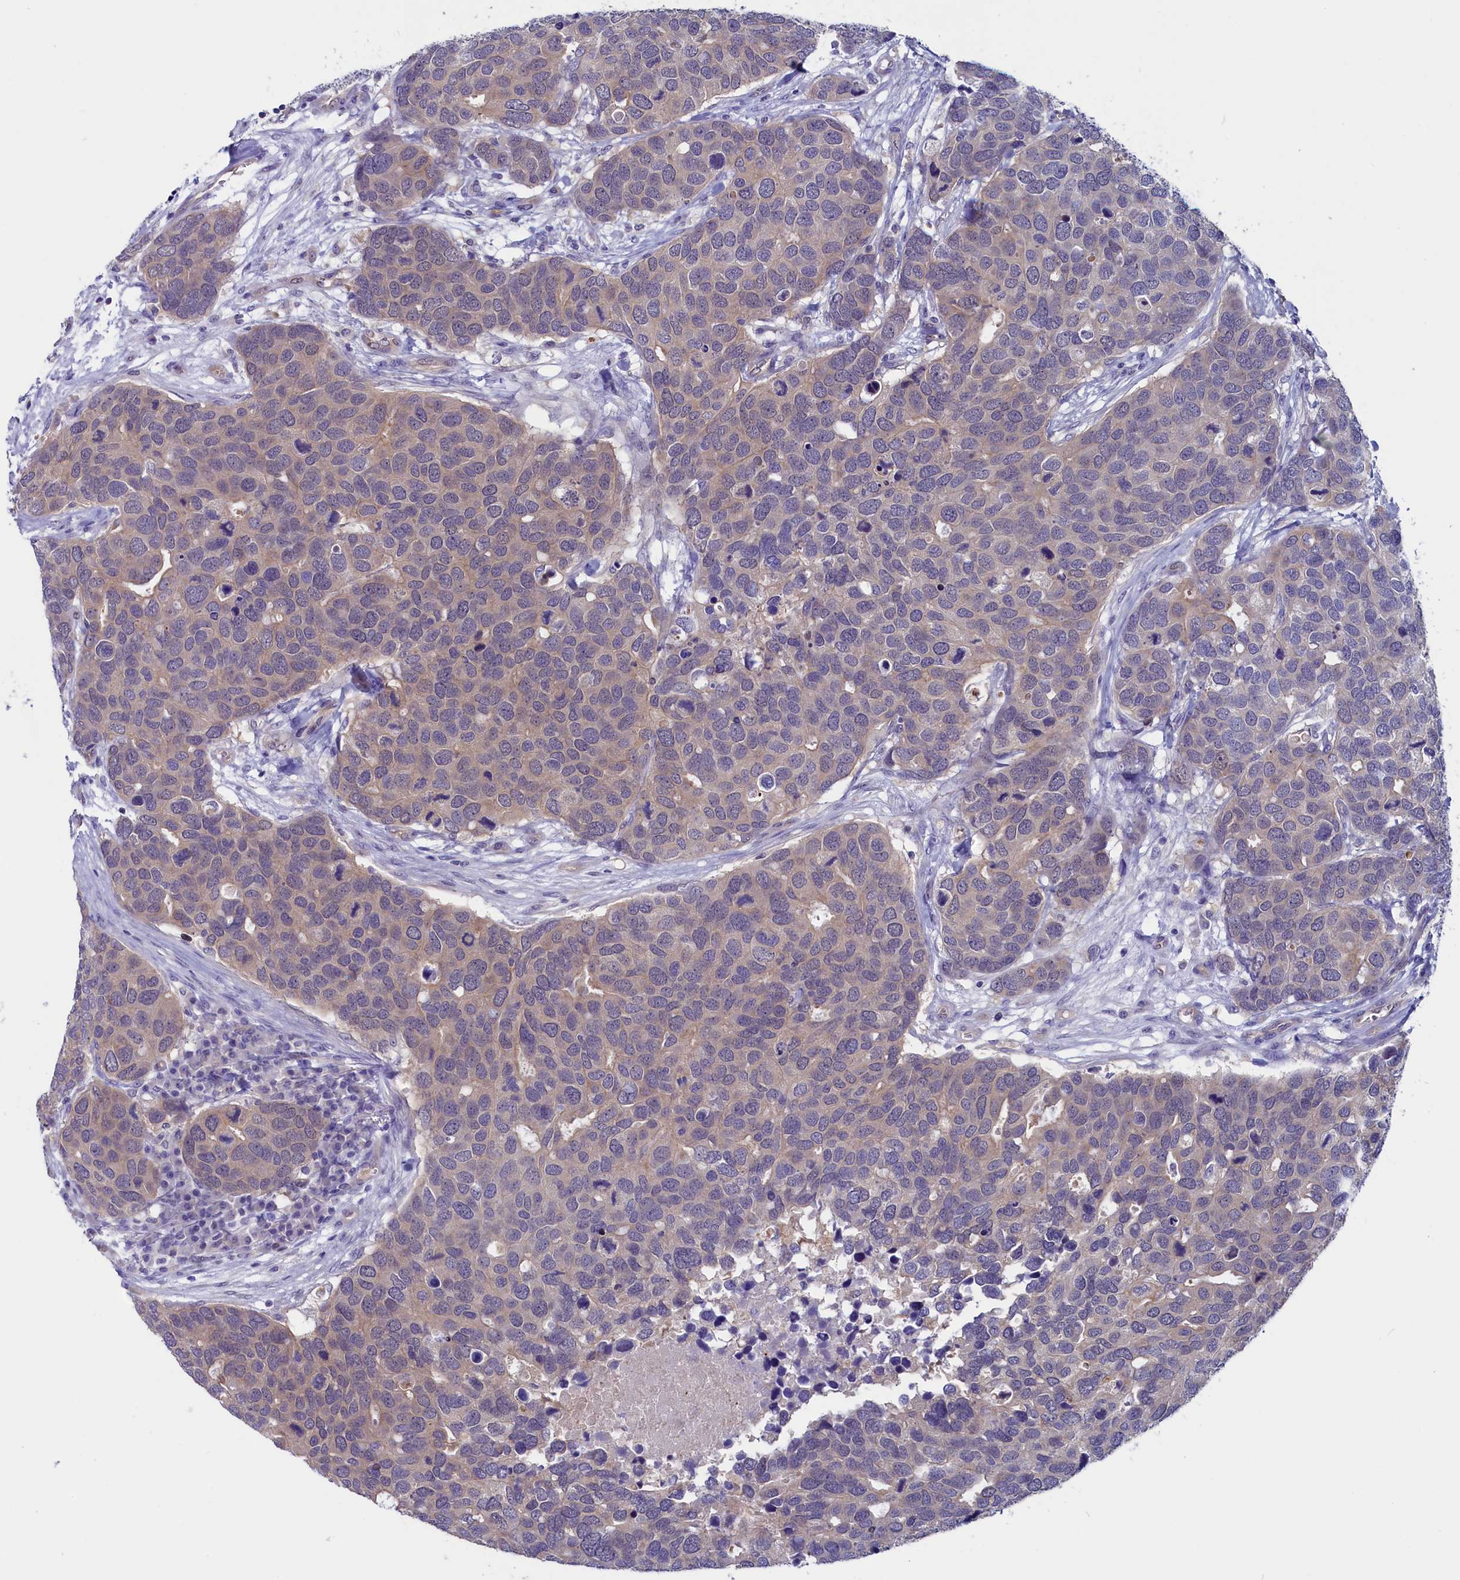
{"staining": {"intensity": "weak", "quantity": "<25%", "location": "cytoplasmic/membranous"}, "tissue": "breast cancer", "cell_type": "Tumor cells", "image_type": "cancer", "snomed": [{"axis": "morphology", "description": "Duct carcinoma"}, {"axis": "topography", "description": "Breast"}], "caption": "This is an immunohistochemistry (IHC) histopathology image of breast cancer (infiltrating ductal carcinoma). There is no staining in tumor cells.", "gene": "CIAPIN1", "patient": {"sex": "female", "age": 83}}